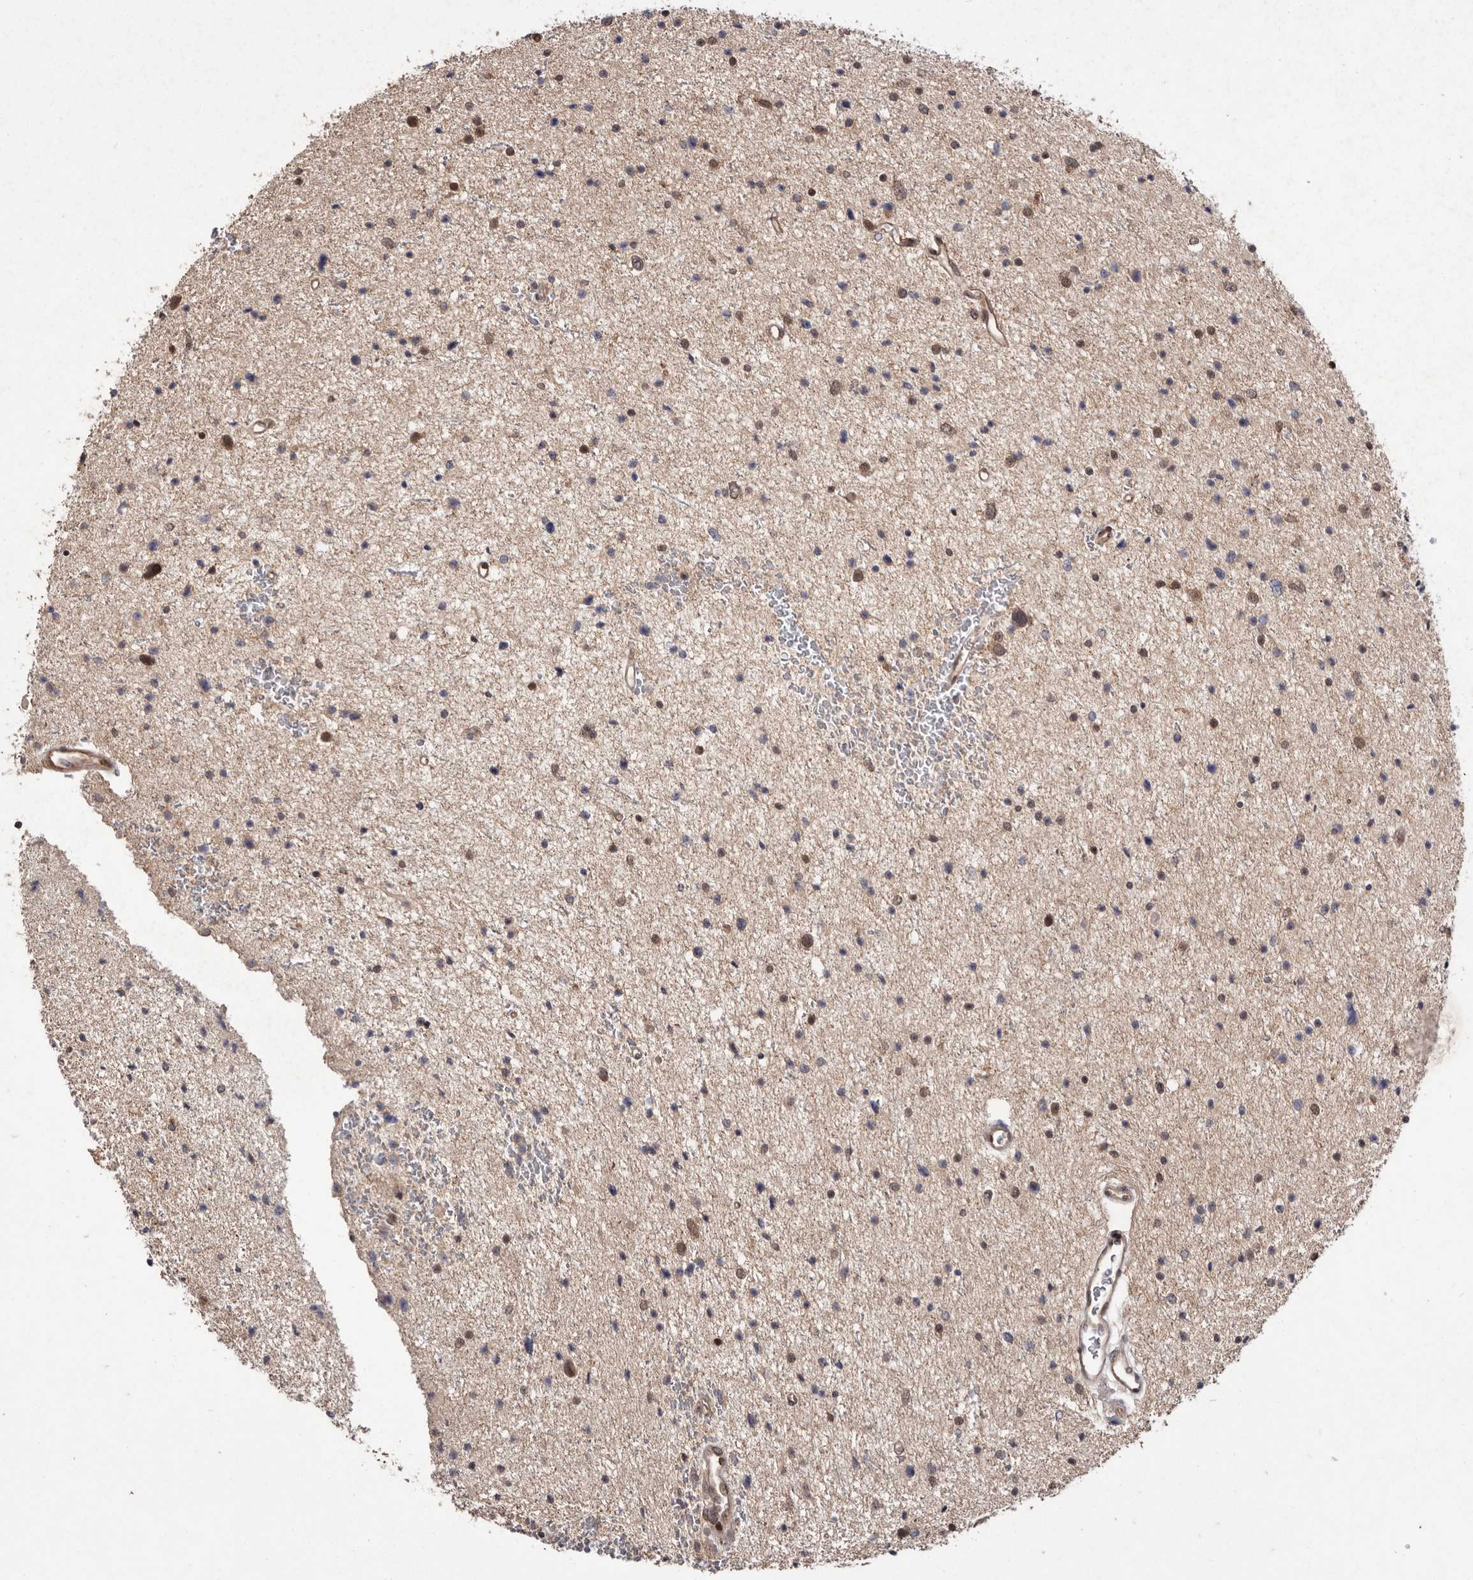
{"staining": {"intensity": "moderate", "quantity": "25%-75%", "location": "cytoplasmic/membranous,nuclear"}, "tissue": "glioma", "cell_type": "Tumor cells", "image_type": "cancer", "snomed": [{"axis": "morphology", "description": "Glioma, malignant, Low grade"}, {"axis": "topography", "description": "Brain"}], "caption": "IHC staining of malignant glioma (low-grade), which displays medium levels of moderate cytoplasmic/membranous and nuclear staining in approximately 25%-75% of tumor cells indicating moderate cytoplasmic/membranous and nuclear protein positivity. The staining was performed using DAB (3,3'-diaminobenzidine) (brown) for protein detection and nuclei were counterstained in hematoxylin (blue).", "gene": "LRGUK", "patient": {"sex": "female", "age": 37}}